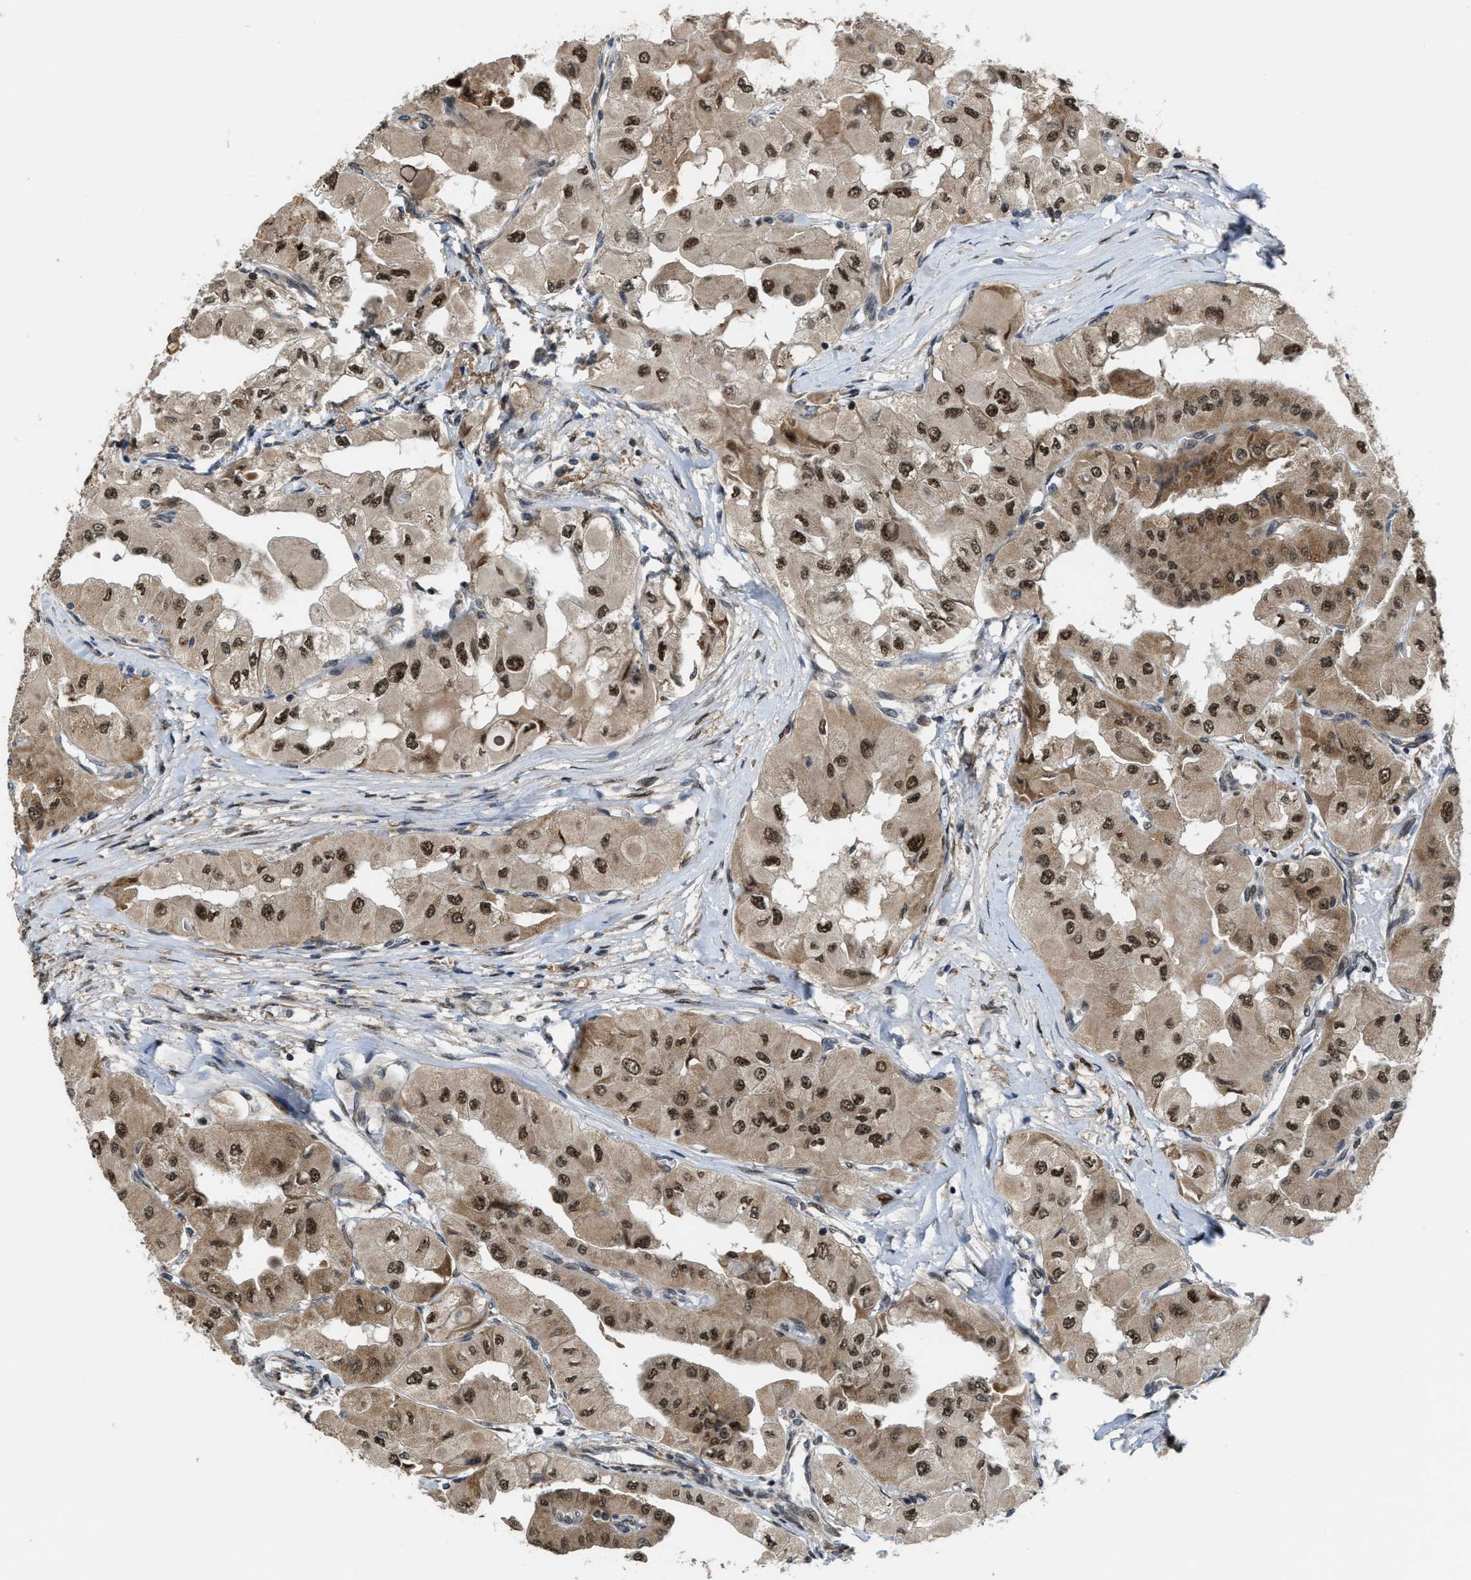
{"staining": {"intensity": "strong", "quantity": ">75%", "location": "cytoplasmic/membranous,nuclear"}, "tissue": "thyroid cancer", "cell_type": "Tumor cells", "image_type": "cancer", "snomed": [{"axis": "morphology", "description": "Papillary adenocarcinoma, NOS"}, {"axis": "topography", "description": "Thyroid gland"}], "caption": "Approximately >75% of tumor cells in human papillary adenocarcinoma (thyroid) reveal strong cytoplasmic/membranous and nuclear protein positivity as visualized by brown immunohistochemical staining.", "gene": "ZNF250", "patient": {"sex": "female", "age": 59}}